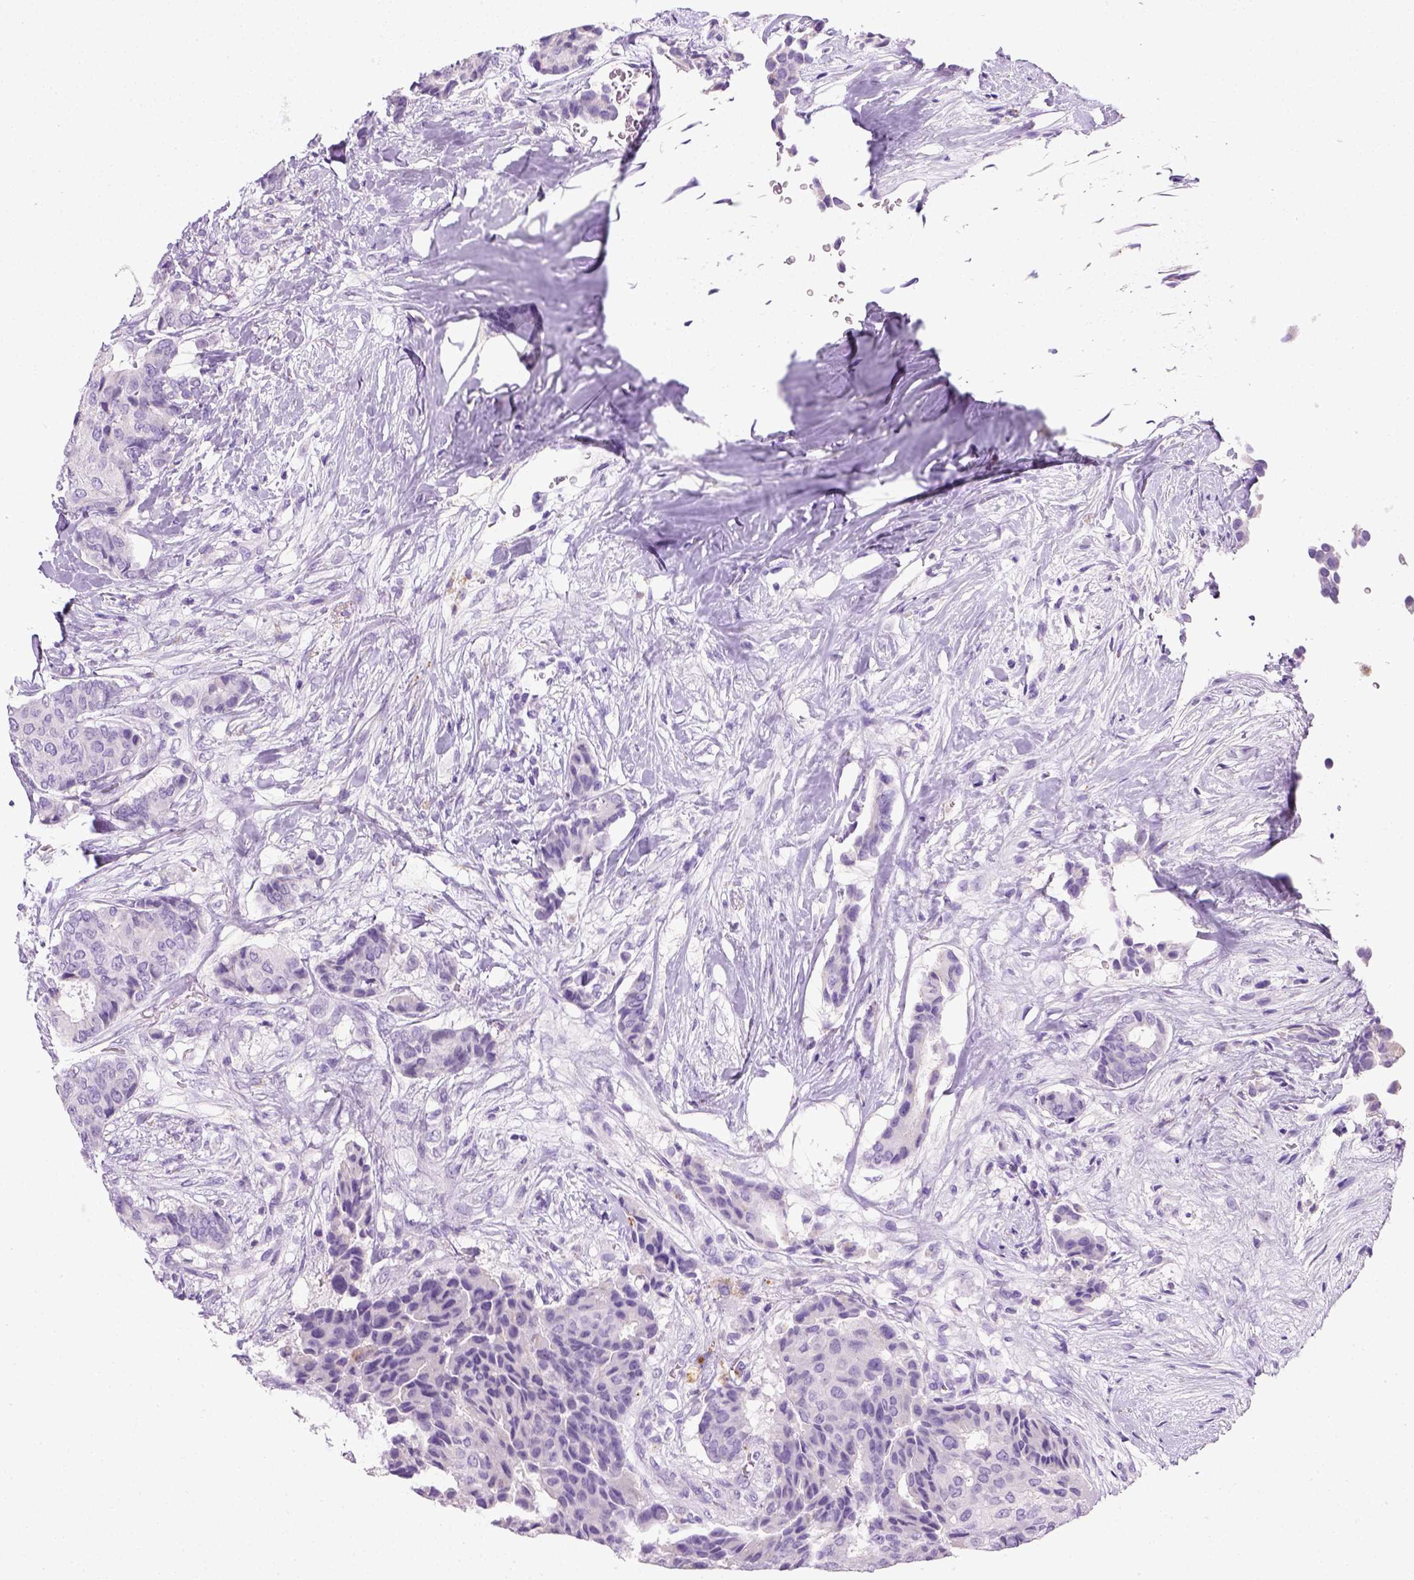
{"staining": {"intensity": "negative", "quantity": "none", "location": "none"}, "tissue": "breast cancer", "cell_type": "Tumor cells", "image_type": "cancer", "snomed": [{"axis": "morphology", "description": "Duct carcinoma"}, {"axis": "topography", "description": "Breast"}], "caption": "Breast invasive ductal carcinoma stained for a protein using immunohistochemistry demonstrates no positivity tumor cells.", "gene": "KRT71", "patient": {"sex": "female", "age": 75}}